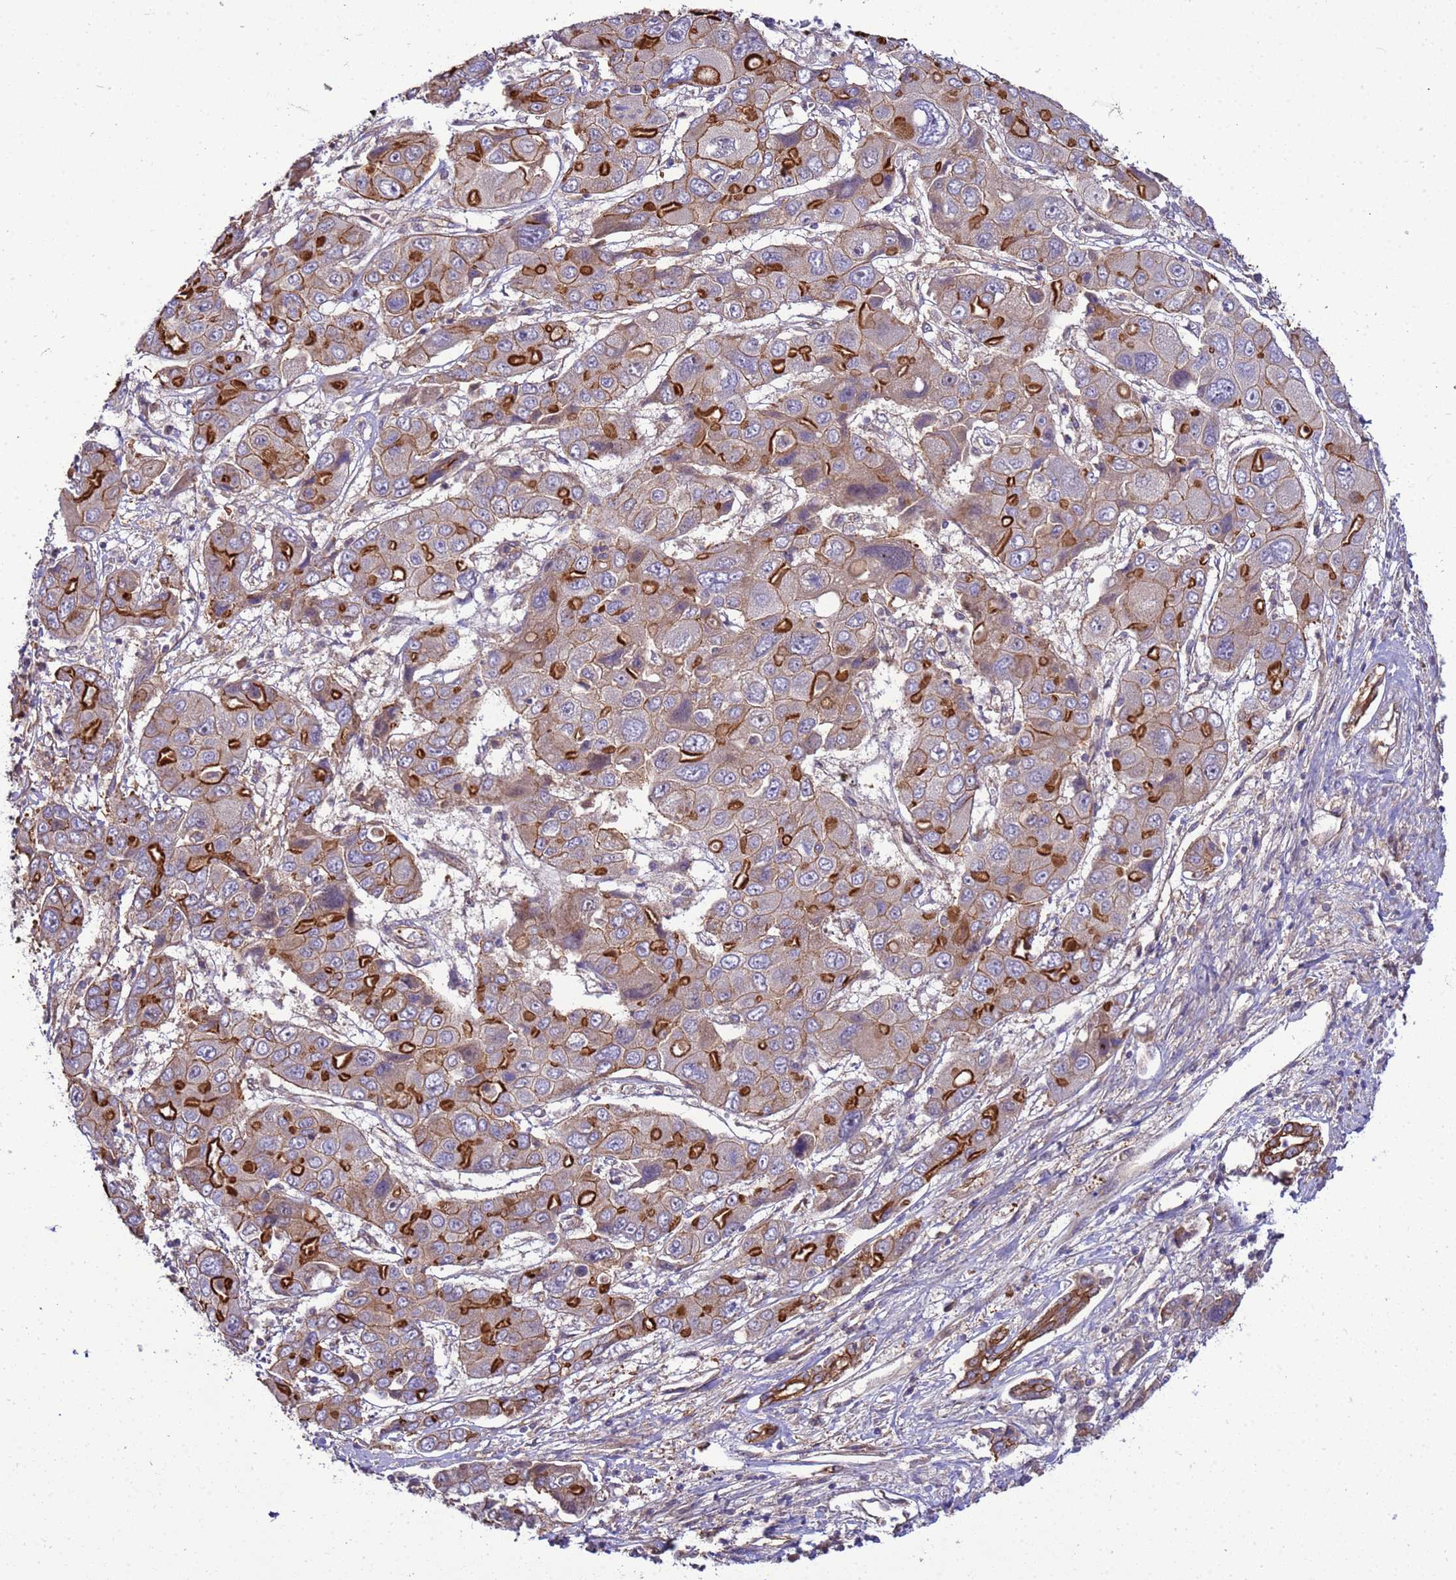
{"staining": {"intensity": "strong", "quantity": "25%-75%", "location": "cytoplasmic/membranous"}, "tissue": "liver cancer", "cell_type": "Tumor cells", "image_type": "cancer", "snomed": [{"axis": "morphology", "description": "Cholangiocarcinoma"}, {"axis": "topography", "description": "Liver"}], "caption": "Immunohistochemistry (IHC) photomicrograph of liver cancer (cholangiocarcinoma) stained for a protein (brown), which reveals high levels of strong cytoplasmic/membranous positivity in approximately 25%-75% of tumor cells.", "gene": "SMCO3", "patient": {"sex": "male", "age": 67}}